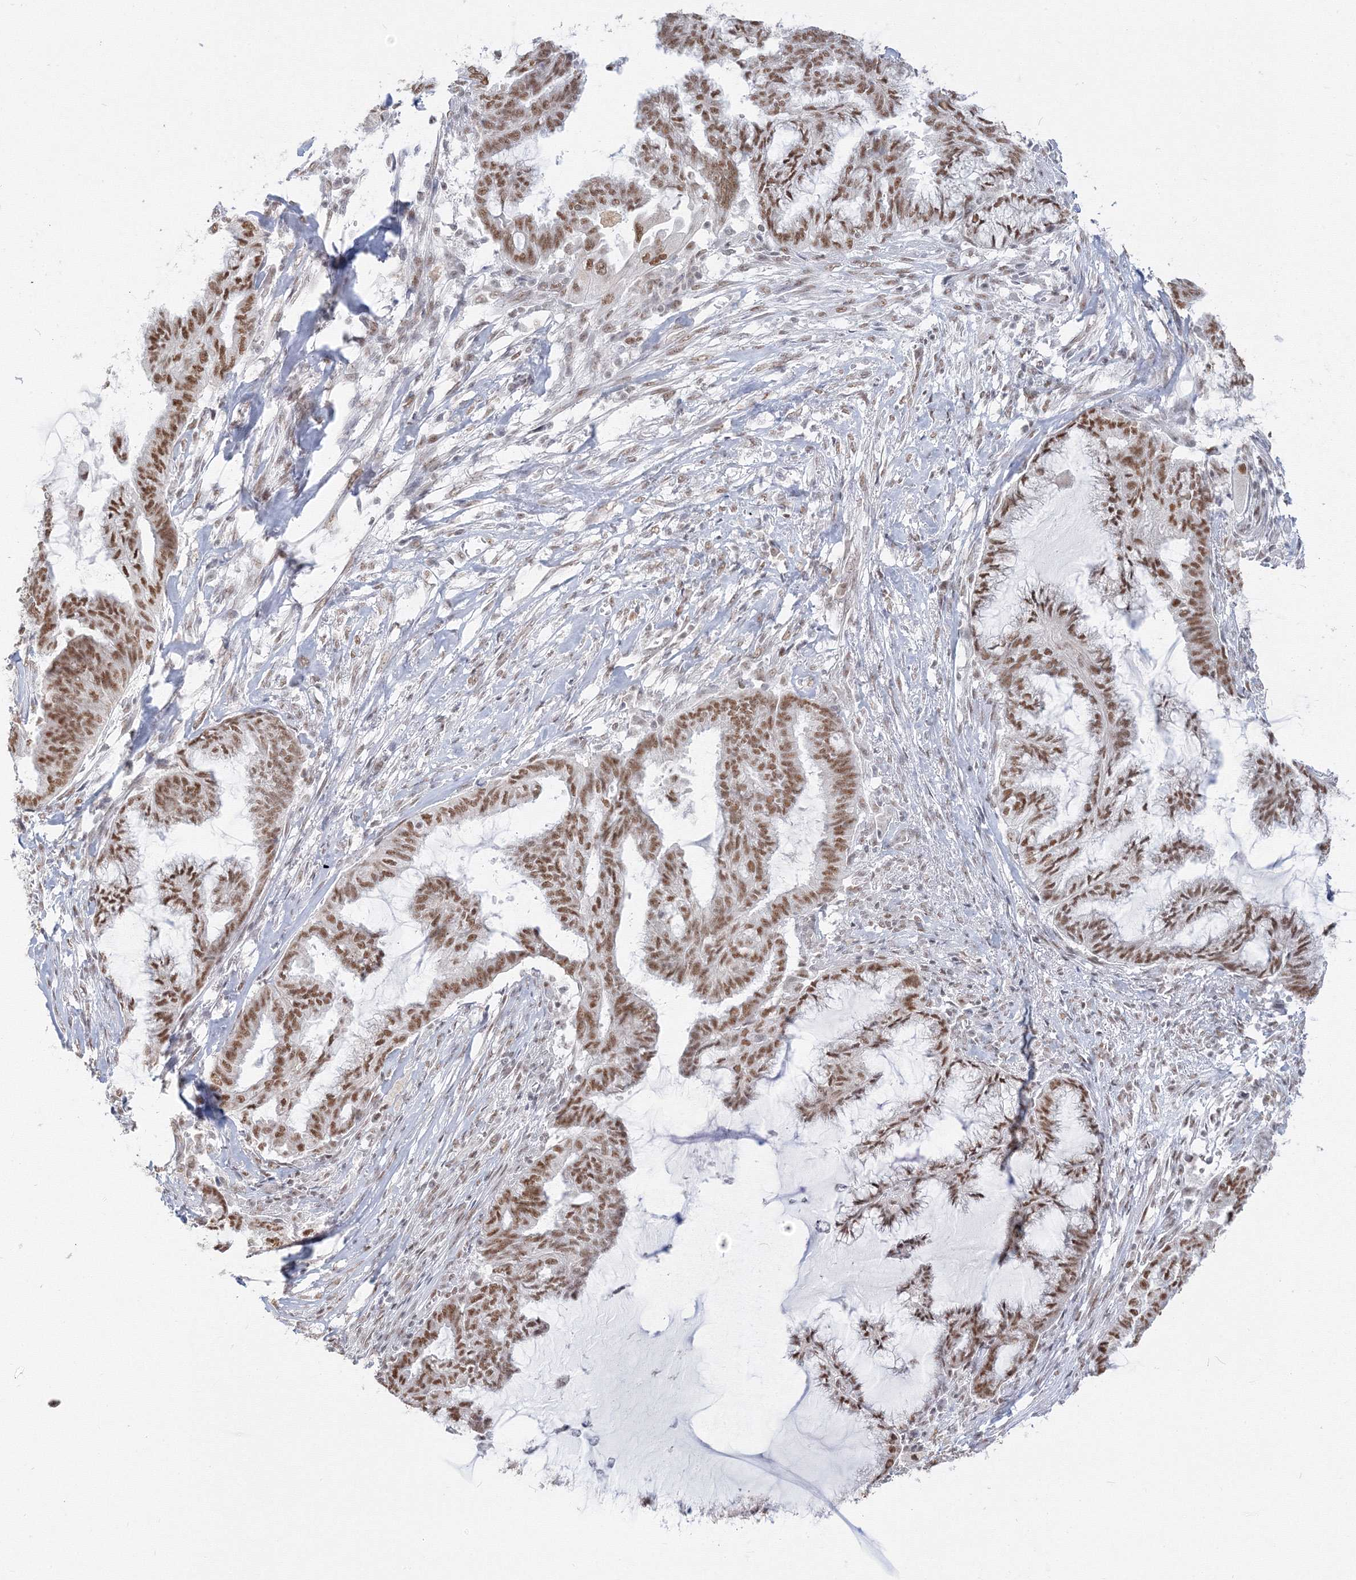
{"staining": {"intensity": "moderate", "quantity": ">75%", "location": "nuclear"}, "tissue": "endometrial cancer", "cell_type": "Tumor cells", "image_type": "cancer", "snomed": [{"axis": "morphology", "description": "Adenocarcinoma, NOS"}, {"axis": "topography", "description": "Endometrium"}], "caption": "Protein expression analysis of endometrial cancer (adenocarcinoma) displays moderate nuclear staining in about >75% of tumor cells.", "gene": "PPP4R2", "patient": {"sex": "female", "age": 86}}